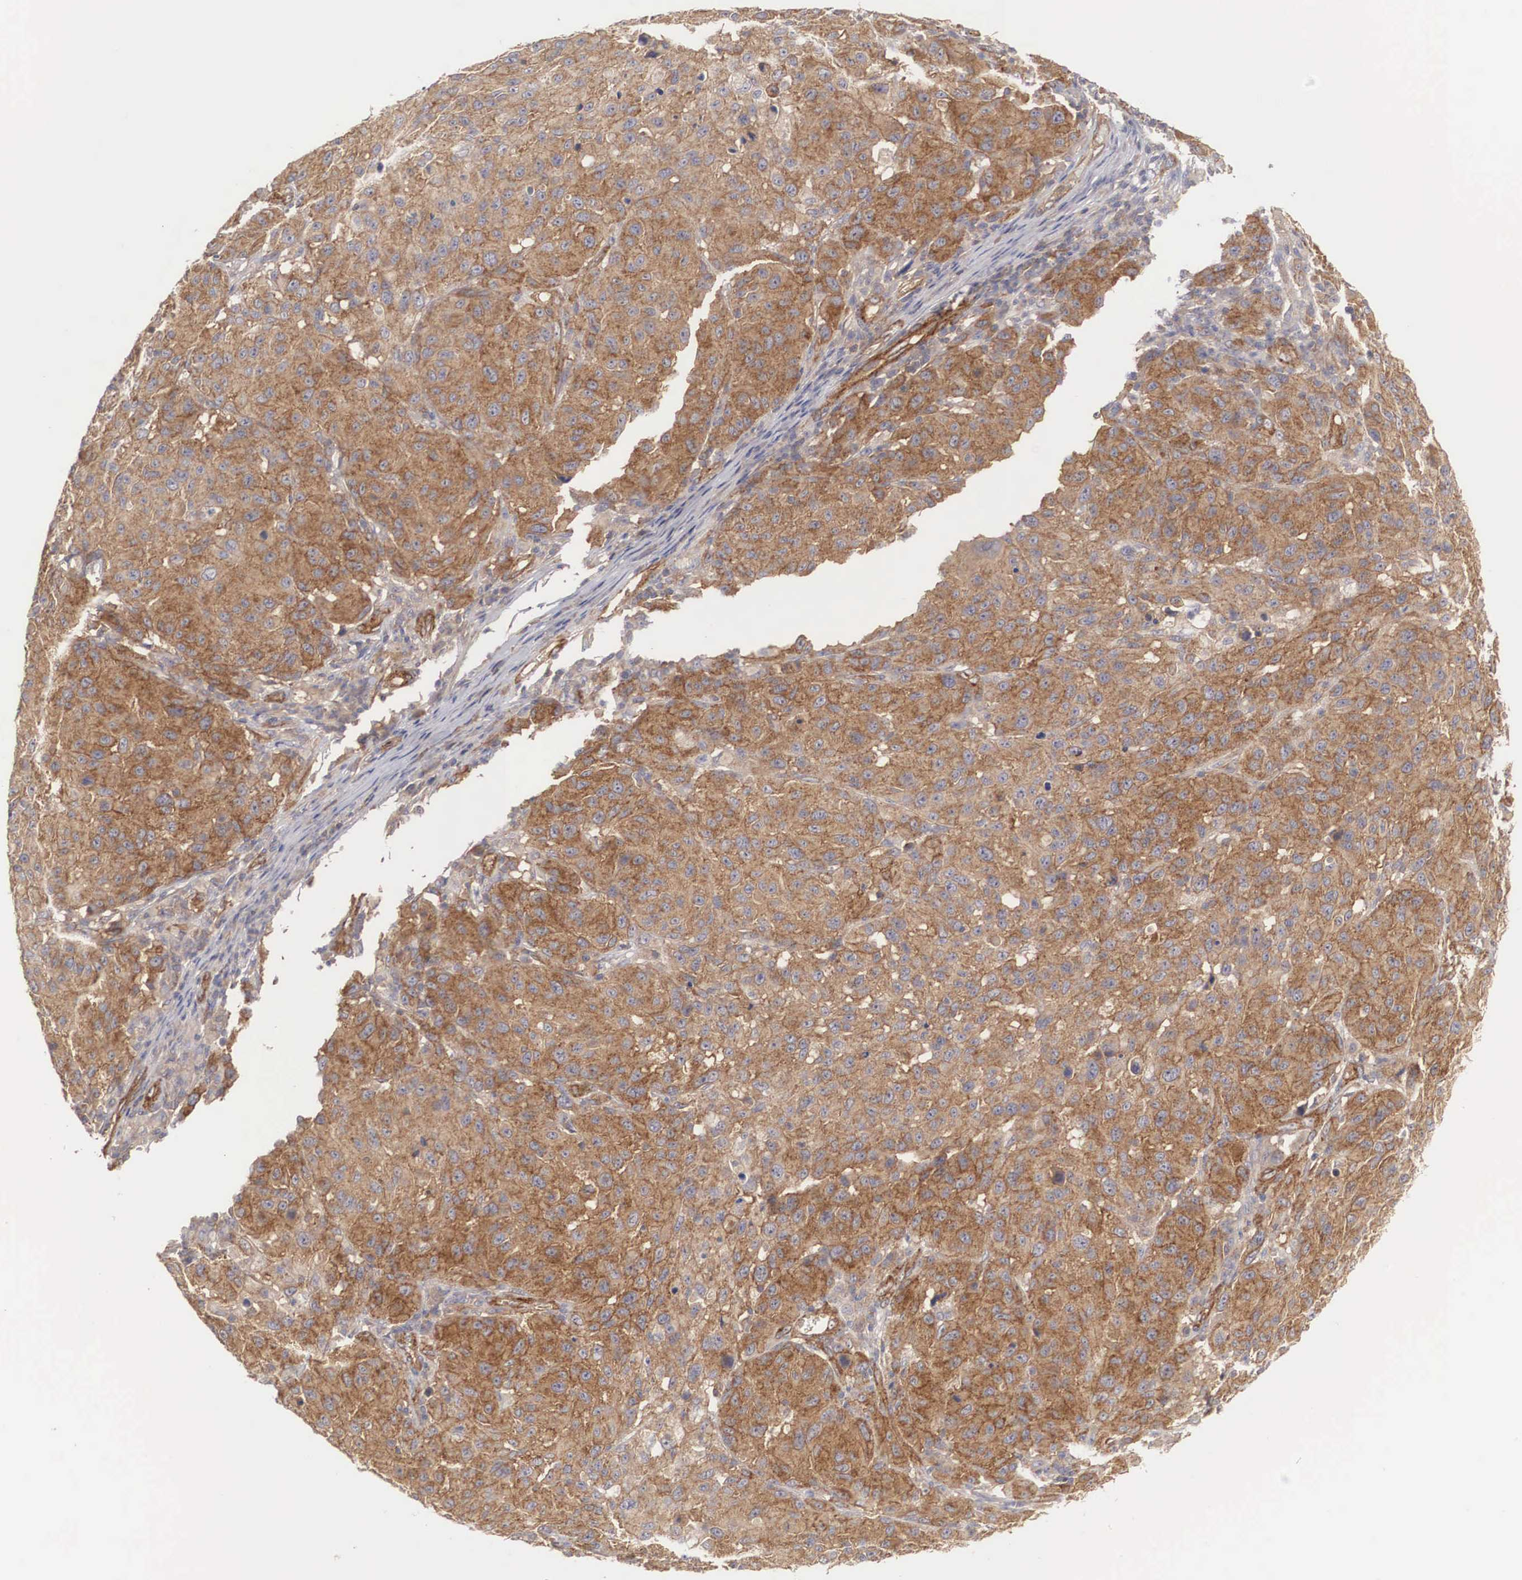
{"staining": {"intensity": "strong", "quantity": ">75%", "location": "cytoplasmic/membranous"}, "tissue": "melanoma", "cell_type": "Tumor cells", "image_type": "cancer", "snomed": [{"axis": "morphology", "description": "Malignant melanoma, NOS"}, {"axis": "topography", "description": "Skin"}], "caption": "Tumor cells demonstrate high levels of strong cytoplasmic/membranous expression in approximately >75% of cells in malignant melanoma.", "gene": "ARMCX4", "patient": {"sex": "female", "age": 77}}